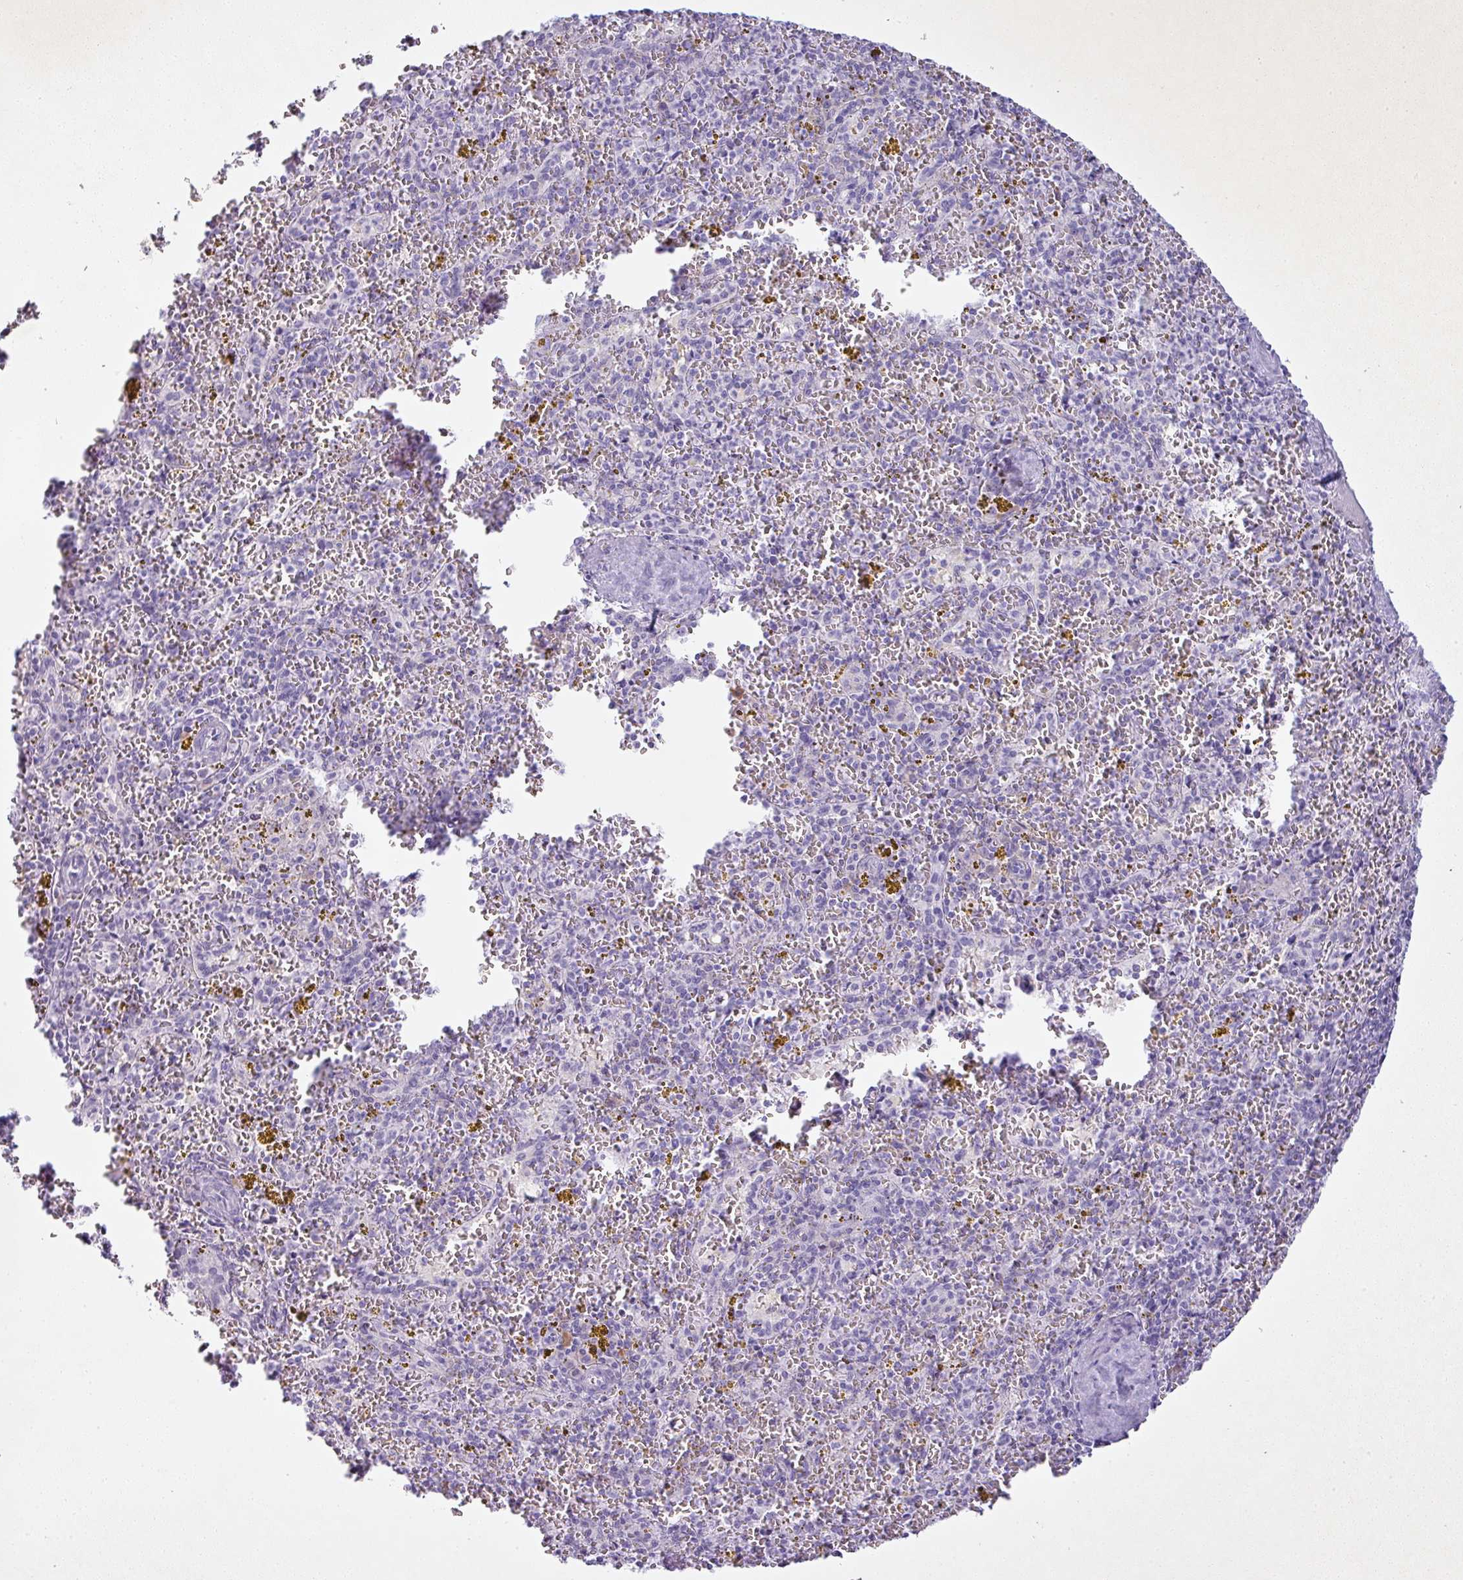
{"staining": {"intensity": "negative", "quantity": "none", "location": "none"}, "tissue": "spleen", "cell_type": "Cells in red pulp", "image_type": "normal", "snomed": [{"axis": "morphology", "description": "Normal tissue, NOS"}, {"axis": "topography", "description": "Spleen"}], "caption": "Human spleen stained for a protein using immunohistochemistry (IHC) exhibits no expression in cells in red pulp.", "gene": "PGA3", "patient": {"sex": "male", "age": 57}}